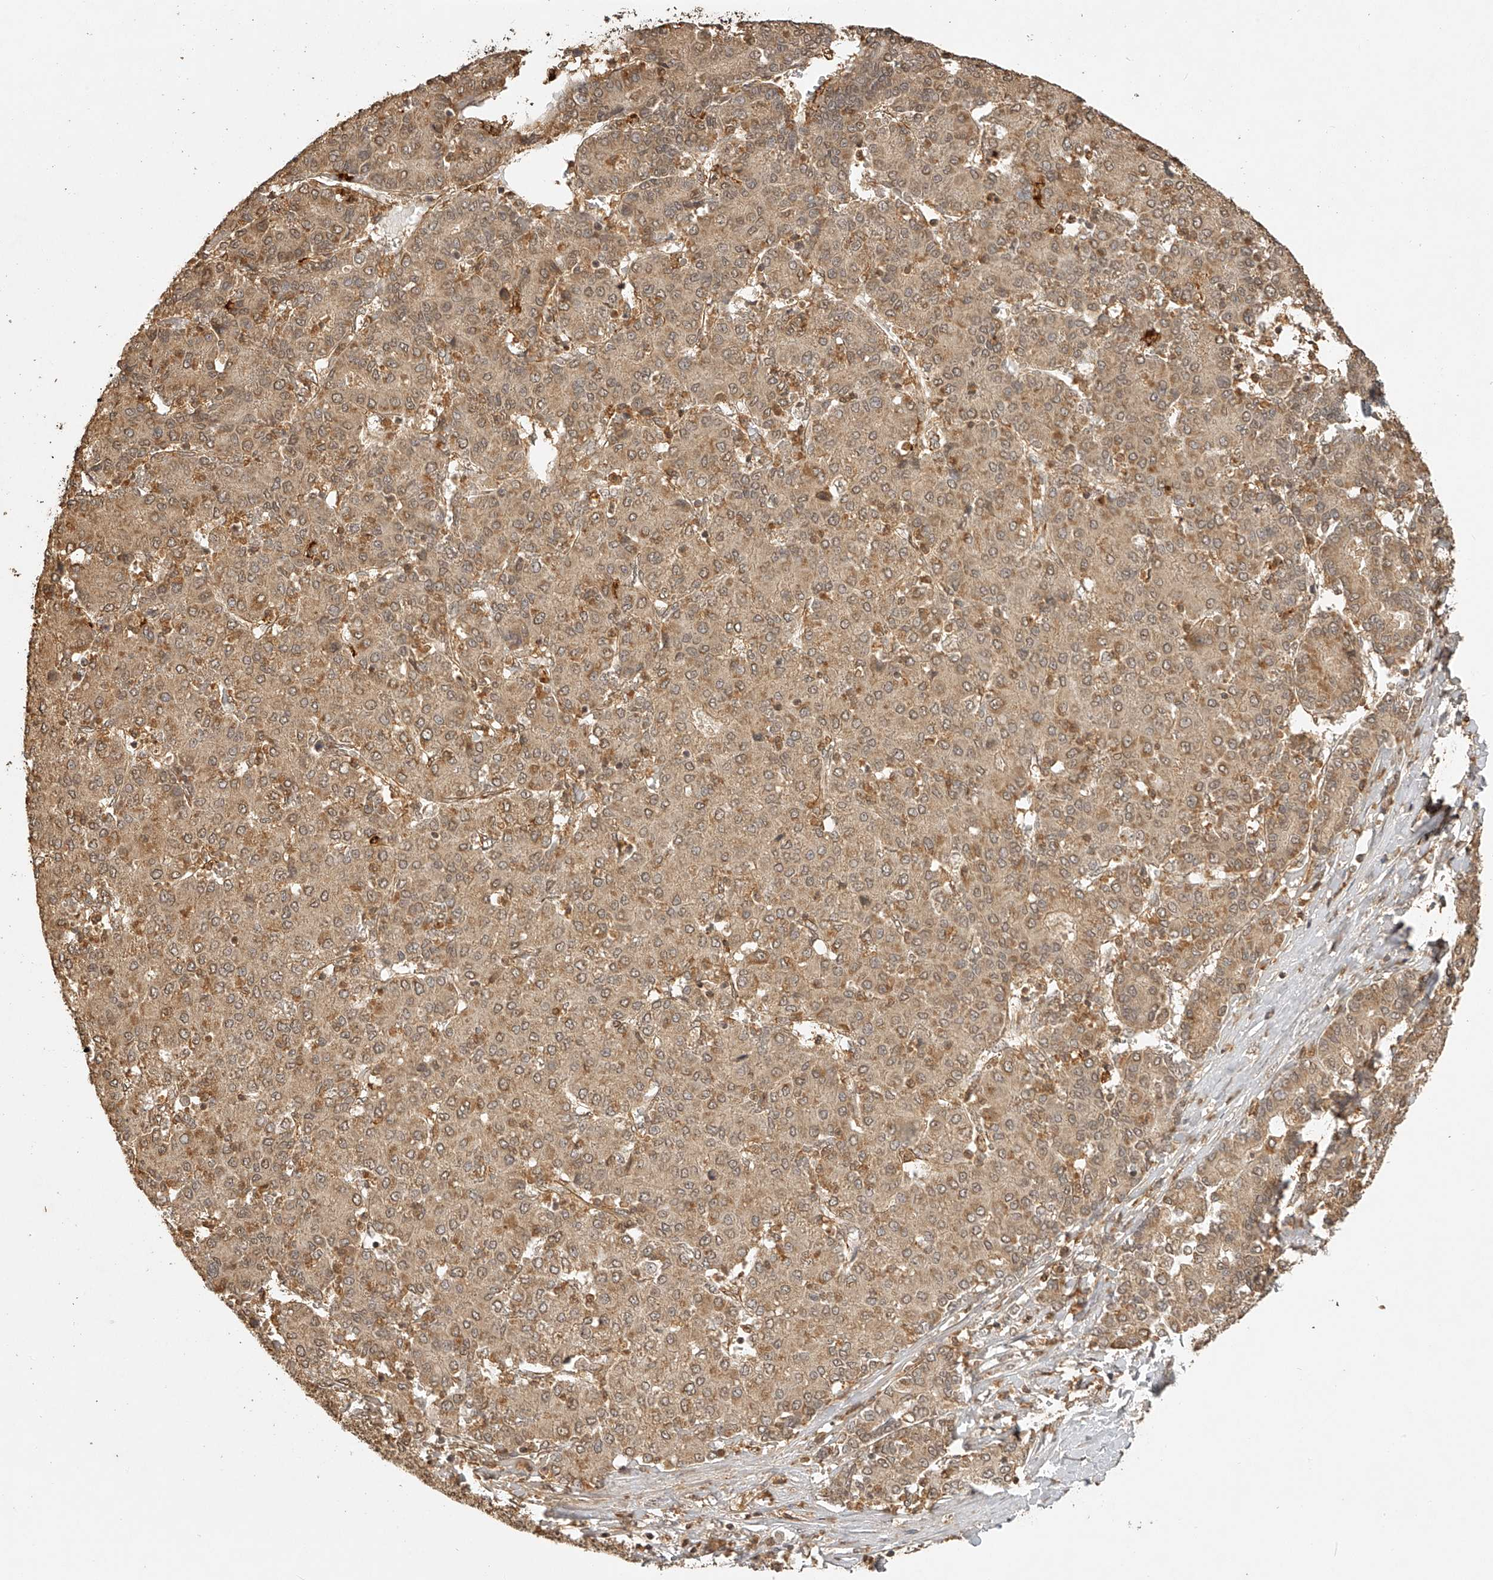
{"staining": {"intensity": "moderate", "quantity": ">75%", "location": "cytoplasmic/membranous"}, "tissue": "liver cancer", "cell_type": "Tumor cells", "image_type": "cancer", "snomed": [{"axis": "morphology", "description": "Carcinoma, Hepatocellular, NOS"}, {"axis": "topography", "description": "Liver"}], "caption": "Immunohistochemical staining of liver cancer shows medium levels of moderate cytoplasmic/membranous protein staining in about >75% of tumor cells. The staining was performed using DAB (3,3'-diaminobenzidine) to visualize the protein expression in brown, while the nuclei were stained in blue with hematoxylin (Magnification: 20x).", "gene": "BCL2L11", "patient": {"sex": "male", "age": 65}}